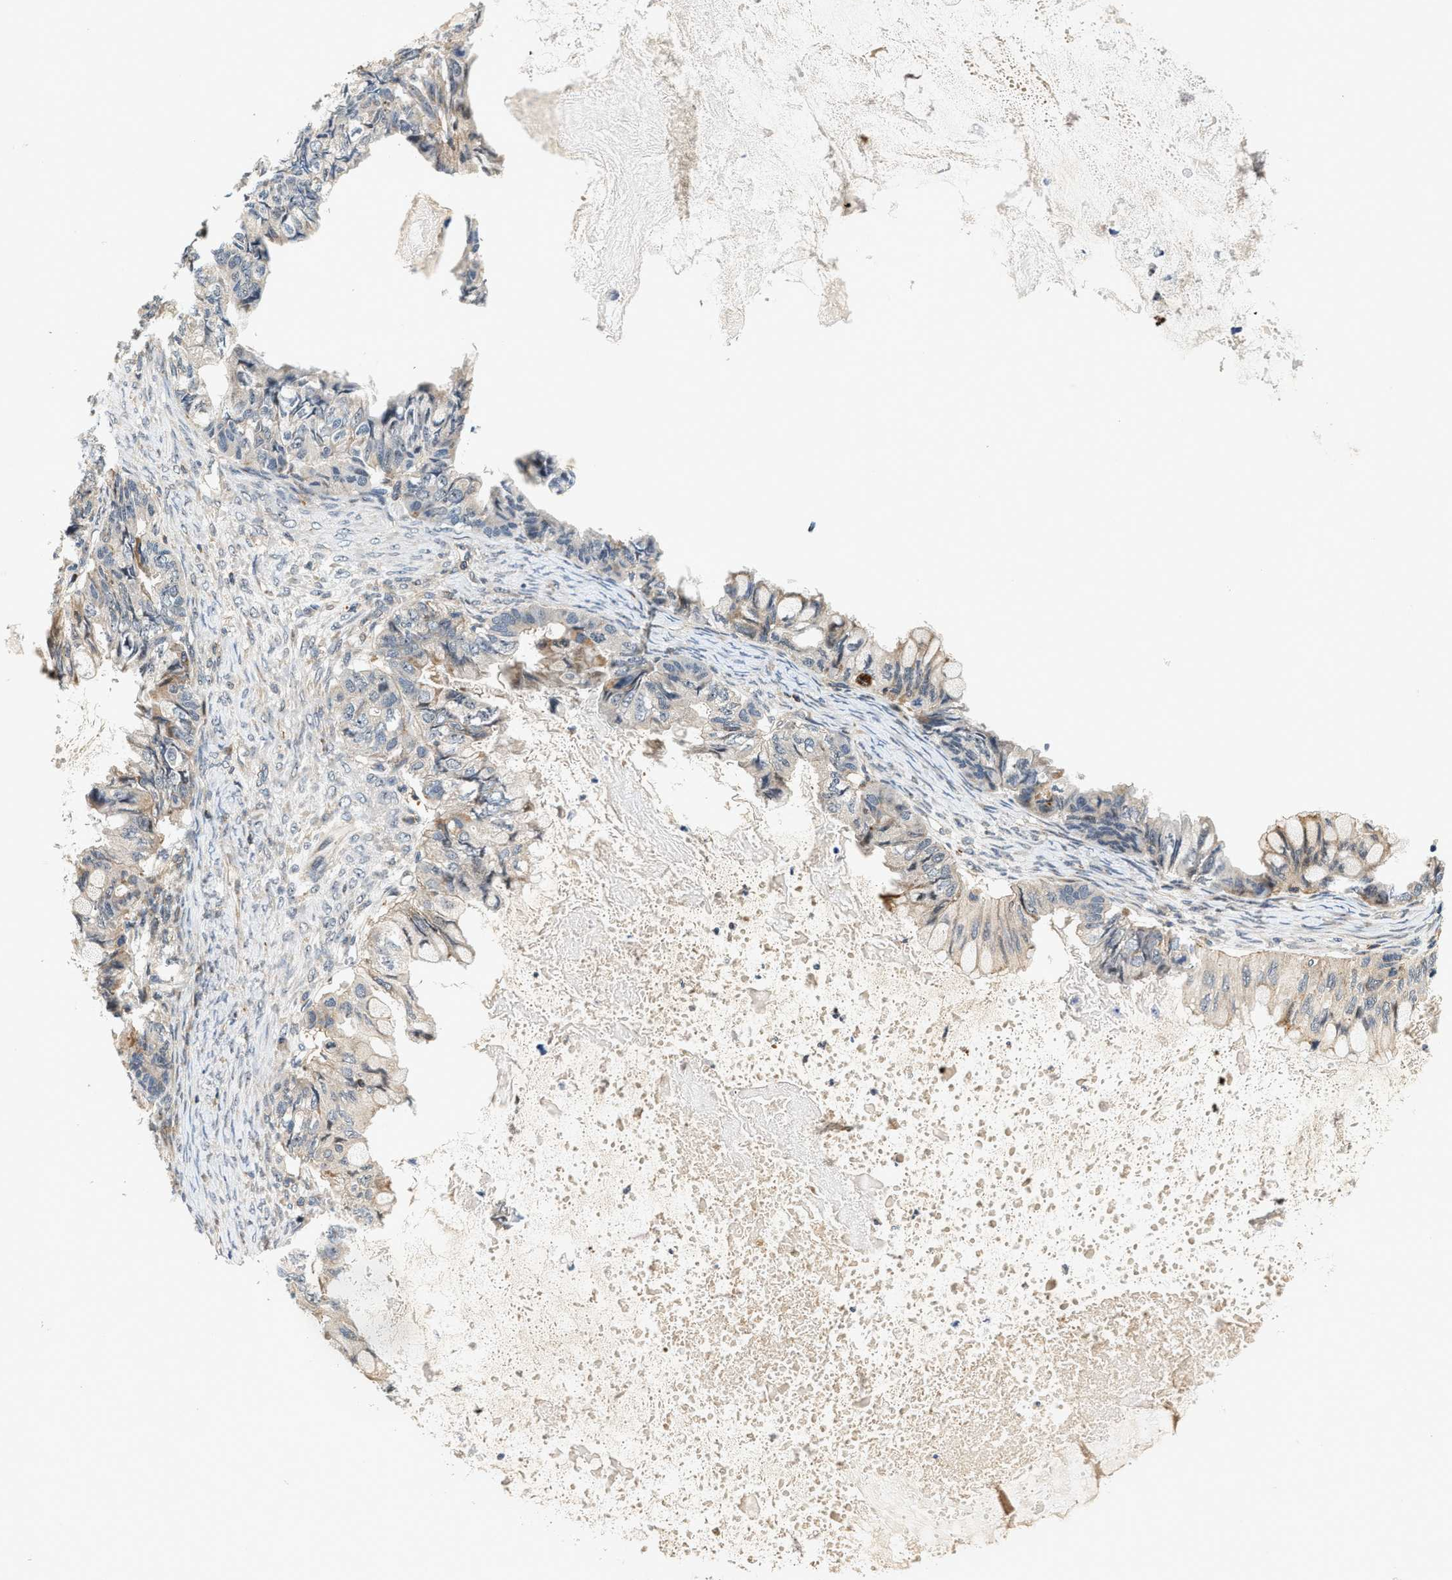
{"staining": {"intensity": "weak", "quantity": ">75%", "location": "cytoplasmic/membranous"}, "tissue": "ovarian cancer", "cell_type": "Tumor cells", "image_type": "cancer", "snomed": [{"axis": "morphology", "description": "Cystadenocarcinoma, mucinous, NOS"}, {"axis": "topography", "description": "Ovary"}], "caption": "The immunohistochemical stain highlights weak cytoplasmic/membranous expression in tumor cells of ovarian cancer (mucinous cystadenocarcinoma) tissue.", "gene": "SAMD9", "patient": {"sex": "female", "age": 80}}